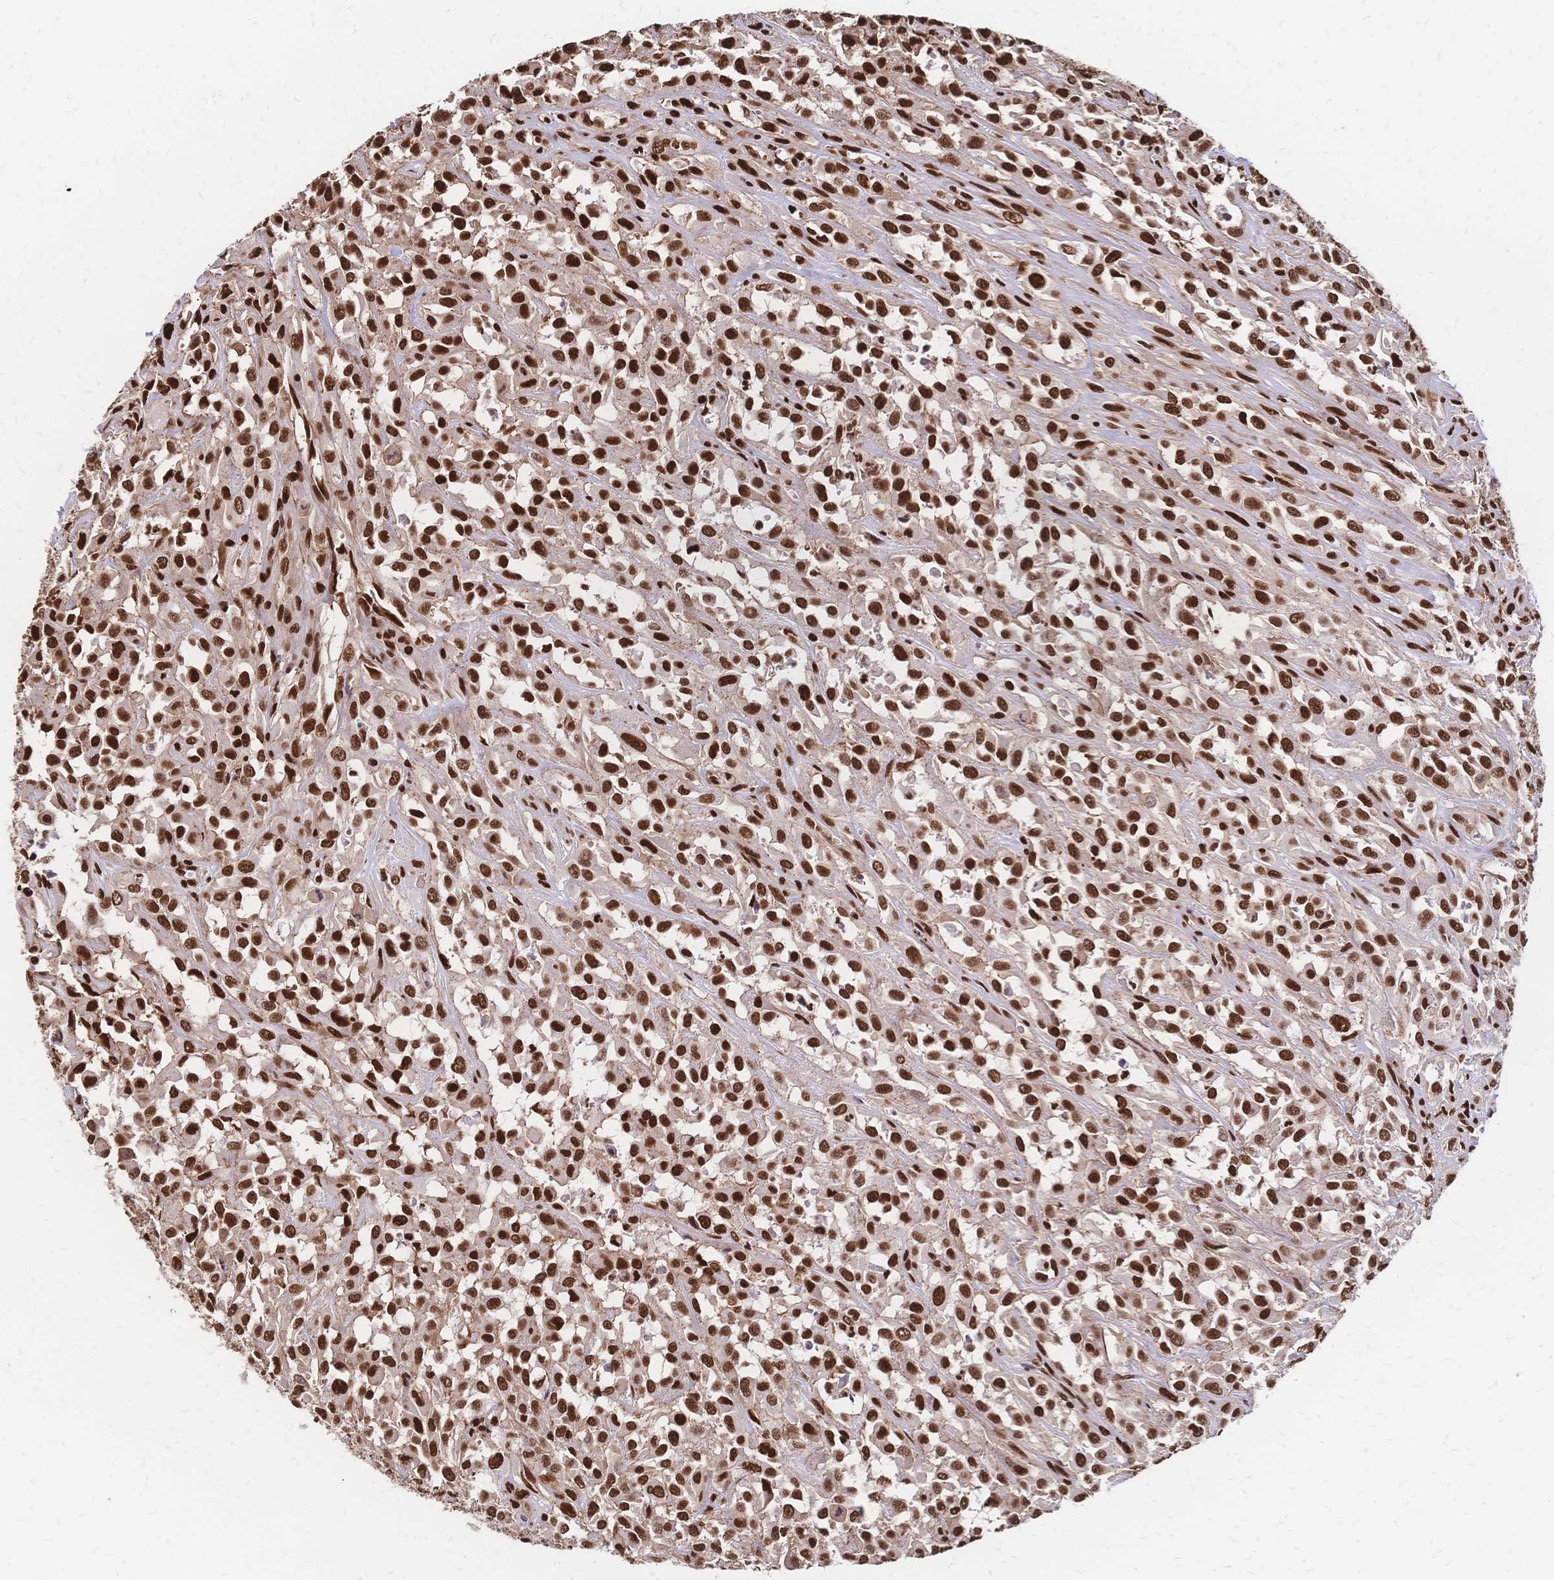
{"staining": {"intensity": "strong", "quantity": ">75%", "location": "nuclear"}, "tissue": "urothelial cancer", "cell_type": "Tumor cells", "image_type": "cancer", "snomed": [{"axis": "morphology", "description": "Urothelial carcinoma, High grade"}, {"axis": "topography", "description": "Urinary bladder"}], "caption": "Immunohistochemistry (IHC) (DAB (3,3'-diaminobenzidine)) staining of urothelial carcinoma (high-grade) demonstrates strong nuclear protein expression in about >75% of tumor cells. The protein of interest is shown in brown color, while the nuclei are stained blue.", "gene": "HDGF", "patient": {"sex": "male", "age": 67}}